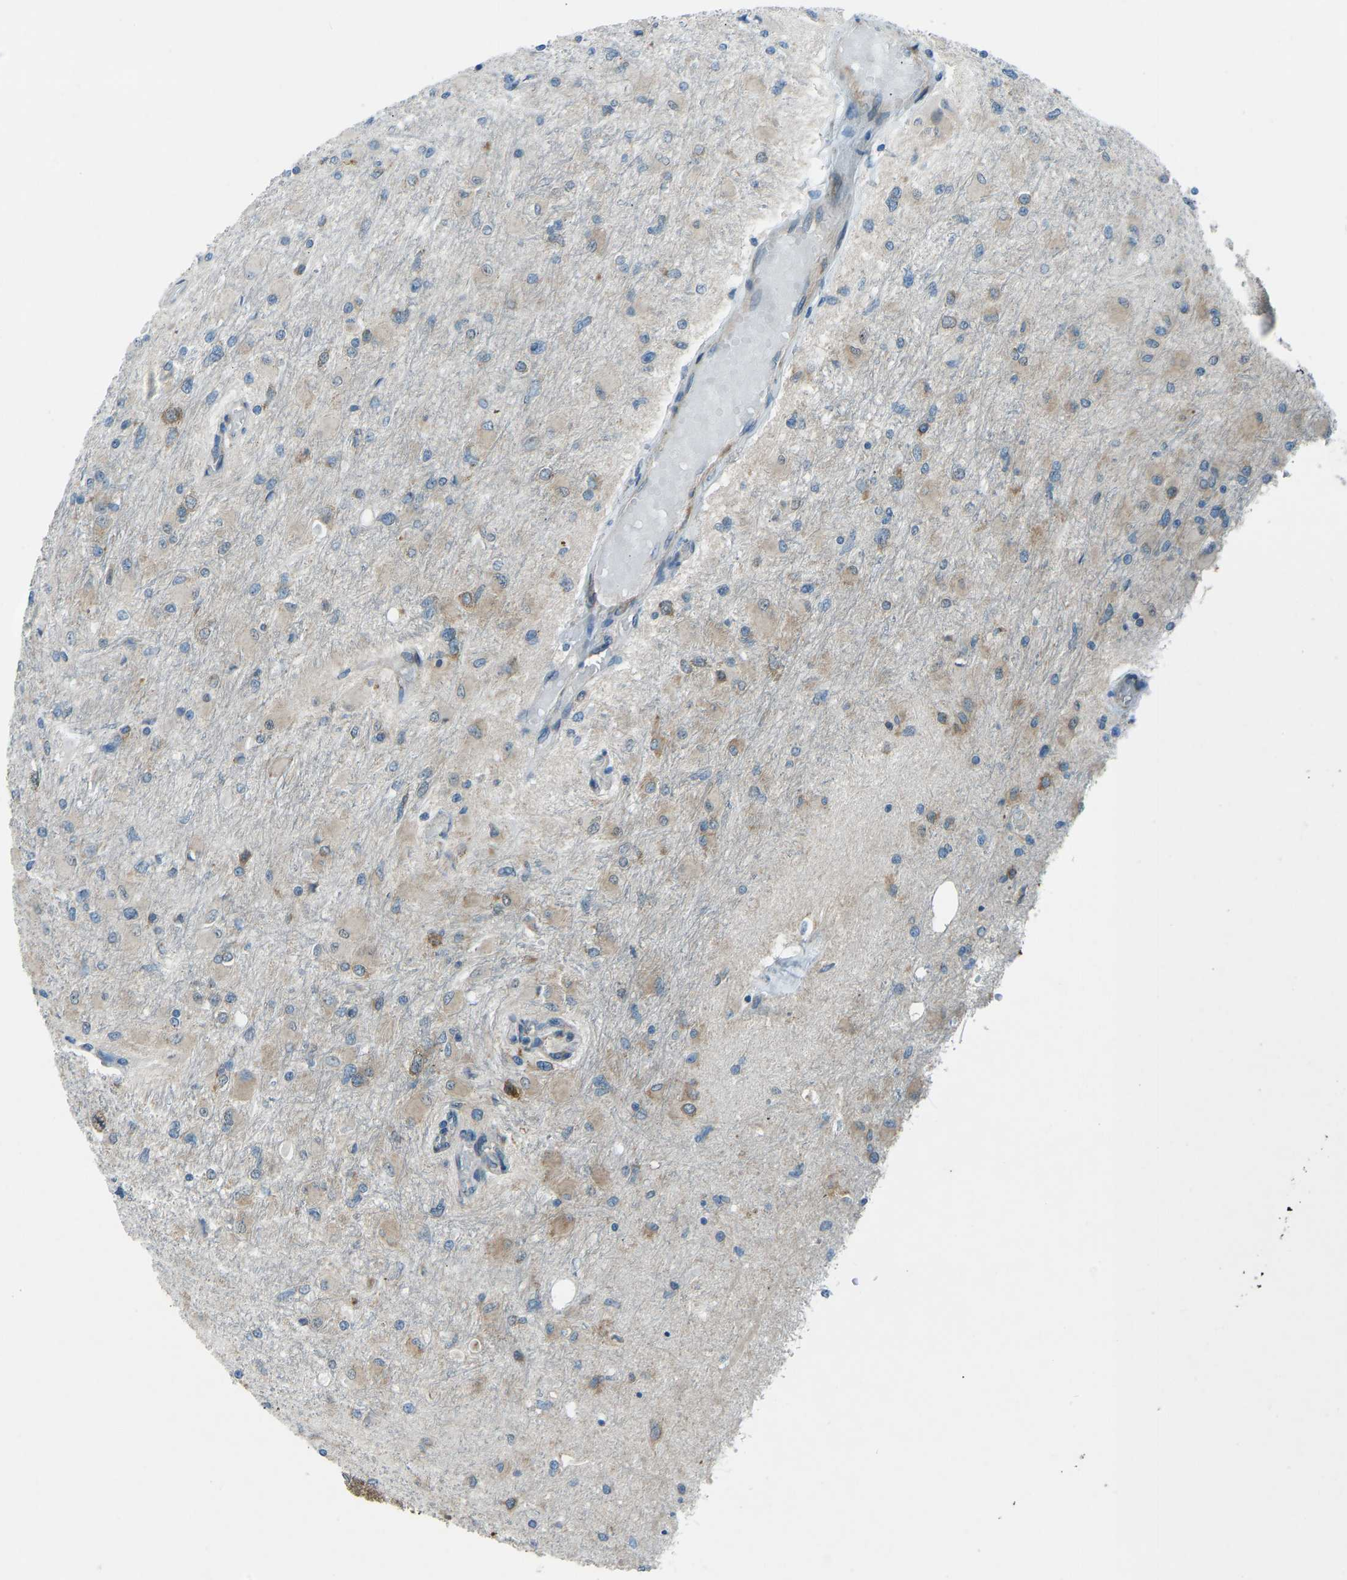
{"staining": {"intensity": "moderate", "quantity": ">75%", "location": "cytoplasmic/membranous"}, "tissue": "glioma", "cell_type": "Tumor cells", "image_type": "cancer", "snomed": [{"axis": "morphology", "description": "Glioma, malignant, High grade"}, {"axis": "topography", "description": "Cerebral cortex"}], "caption": "A photomicrograph showing moderate cytoplasmic/membranous staining in about >75% of tumor cells in malignant glioma (high-grade), as visualized by brown immunohistochemical staining.", "gene": "STAU2", "patient": {"sex": "female", "age": 36}}